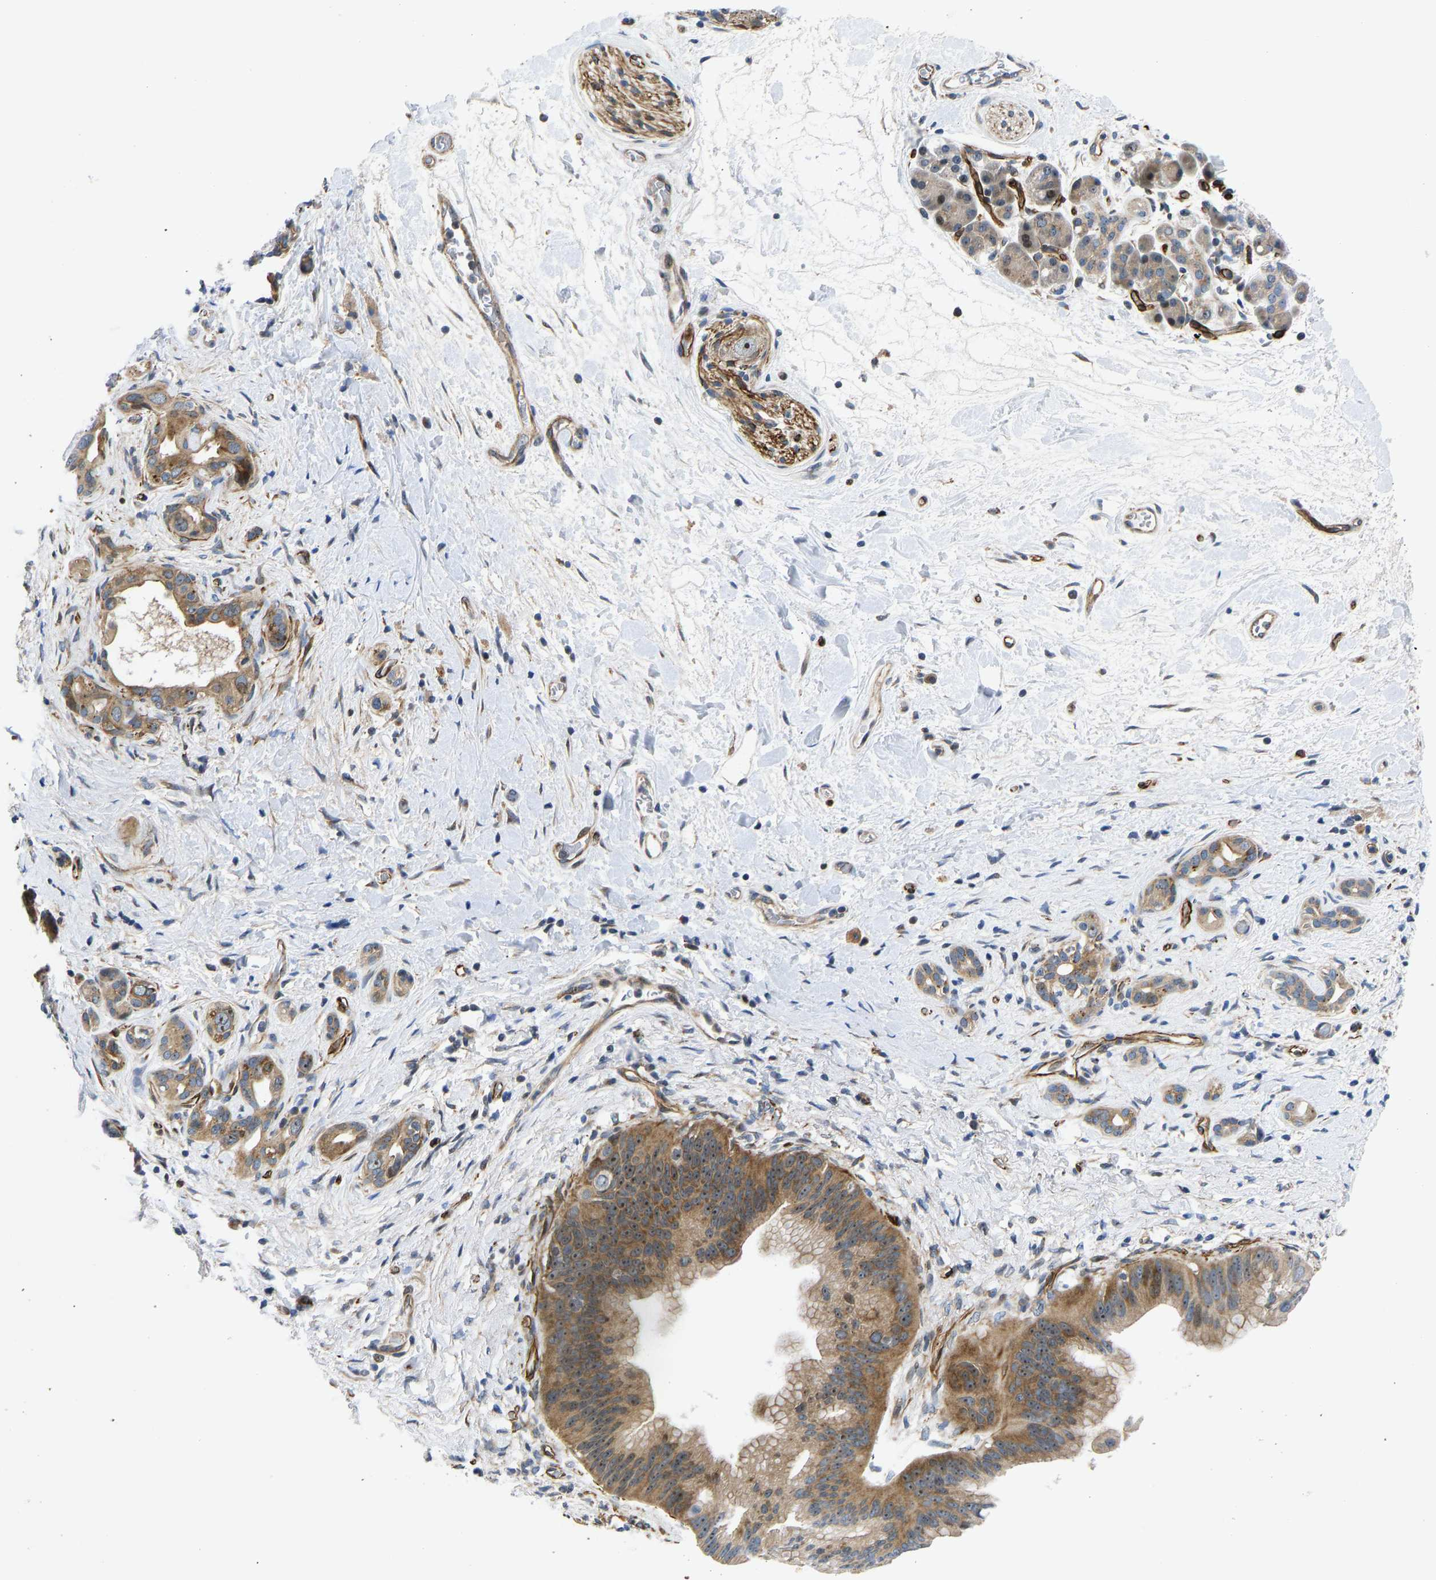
{"staining": {"intensity": "moderate", "quantity": ">75%", "location": "cytoplasmic/membranous,nuclear"}, "tissue": "pancreatic cancer", "cell_type": "Tumor cells", "image_type": "cancer", "snomed": [{"axis": "morphology", "description": "Adenocarcinoma, NOS"}, {"axis": "topography", "description": "Pancreas"}], "caption": "Pancreatic adenocarcinoma tissue exhibits moderate cytoplasmic/membranous and nuclear staining in about >75% of tumor cells, visualized by immunohistochemistry.", "gene": "RESF1", "patient": {"sex": "male", "age": 55}}